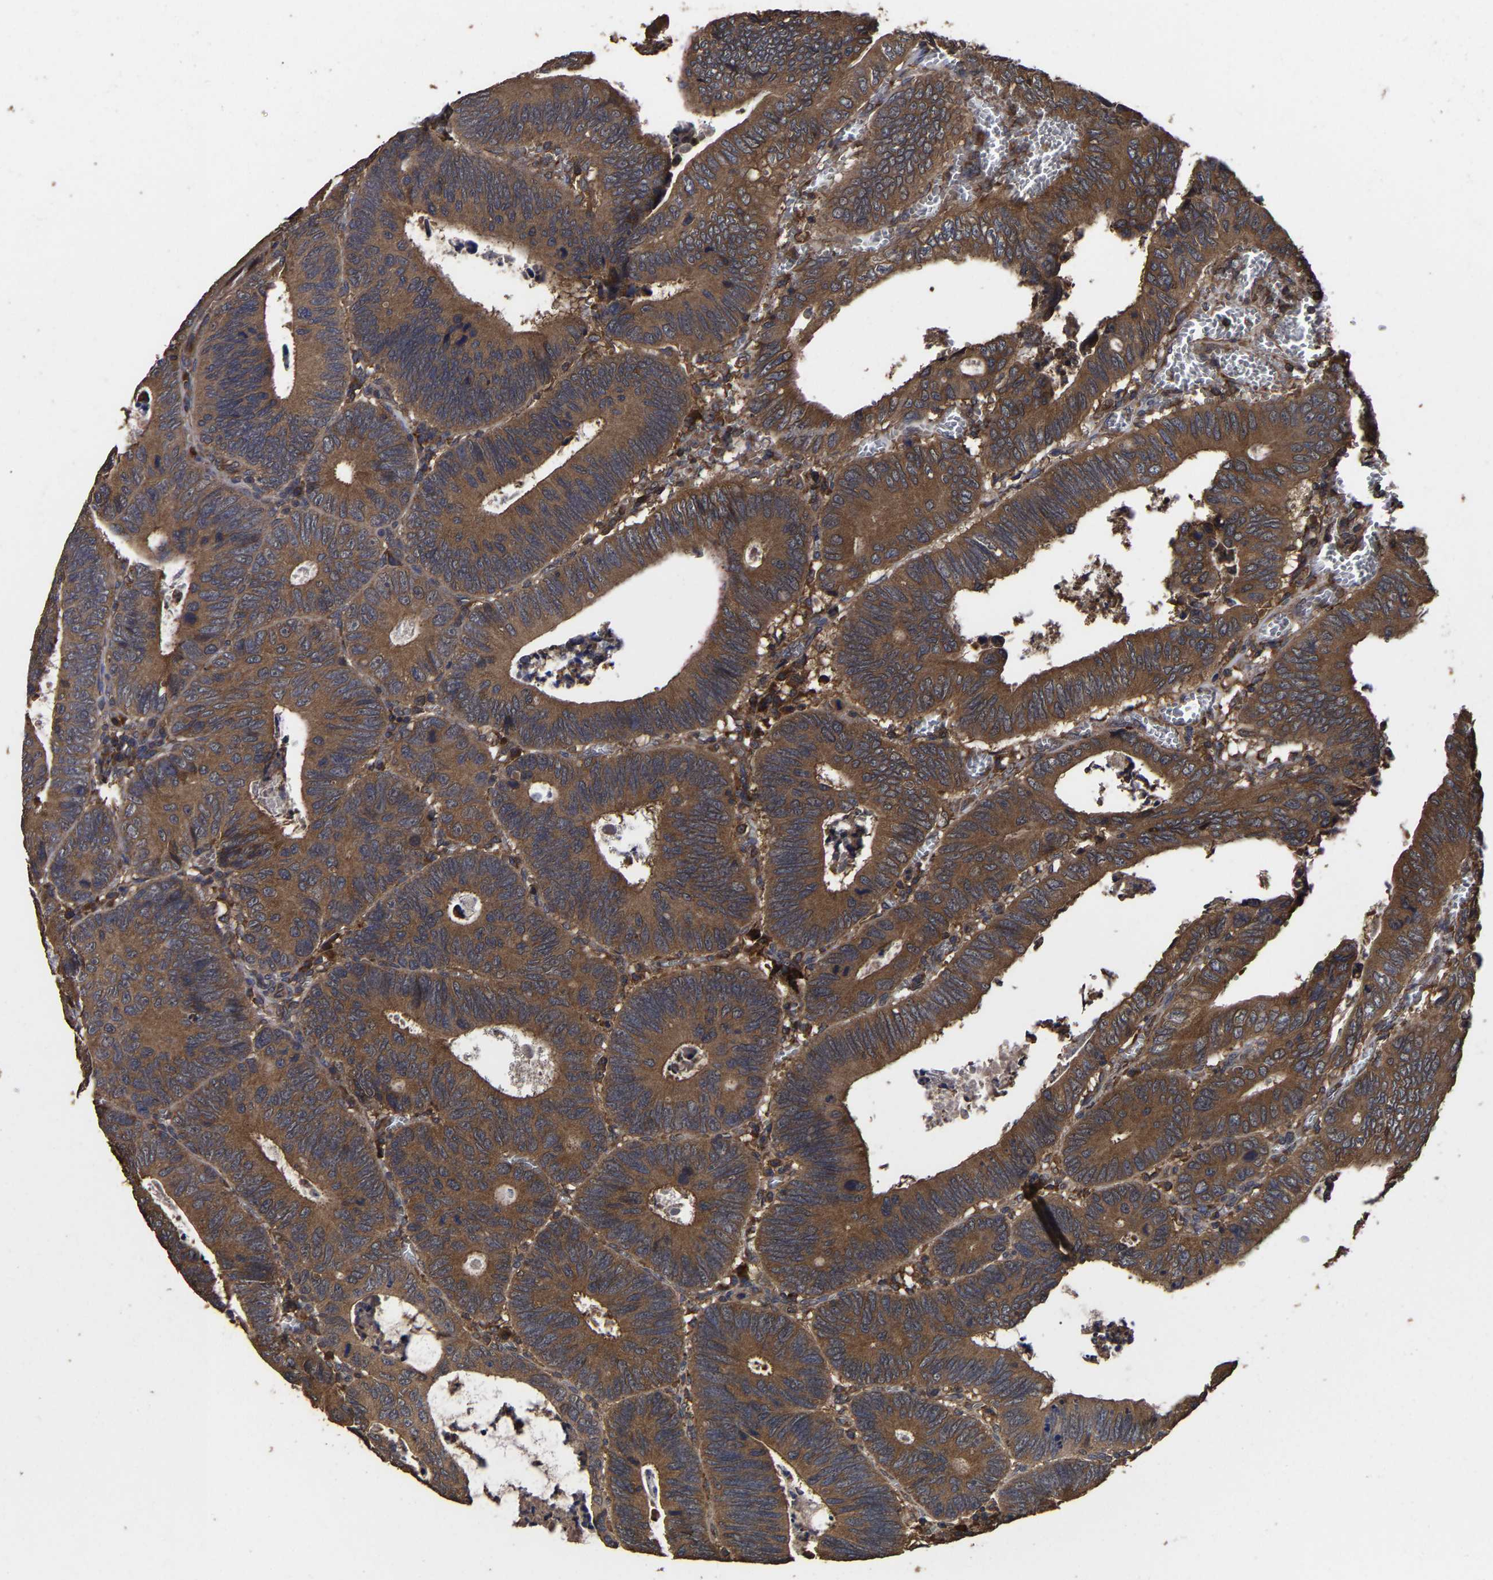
{"staining": {"intensity": "strong", "quantity": ">75%", "location": "cytoplasmic/membranous"}, "tissue": "colorectal cancer", "cell_type": "Tumor cells", "image_type": "cancer", "snomed": [{"axis": "morphology", "description": "Inflammation, NOS"}, {"axis": "morphology", "description": "Adenocarcinoma, NOS"}, {"axis": "topography", "description": "Colon"}], "caption": "Human adenocarcinoma (colorectal) stained with a protein marker demonstrates strong staining in tumor cells.", "gene": "ITCH", "patient": {"sex": "male", "age": 72}}